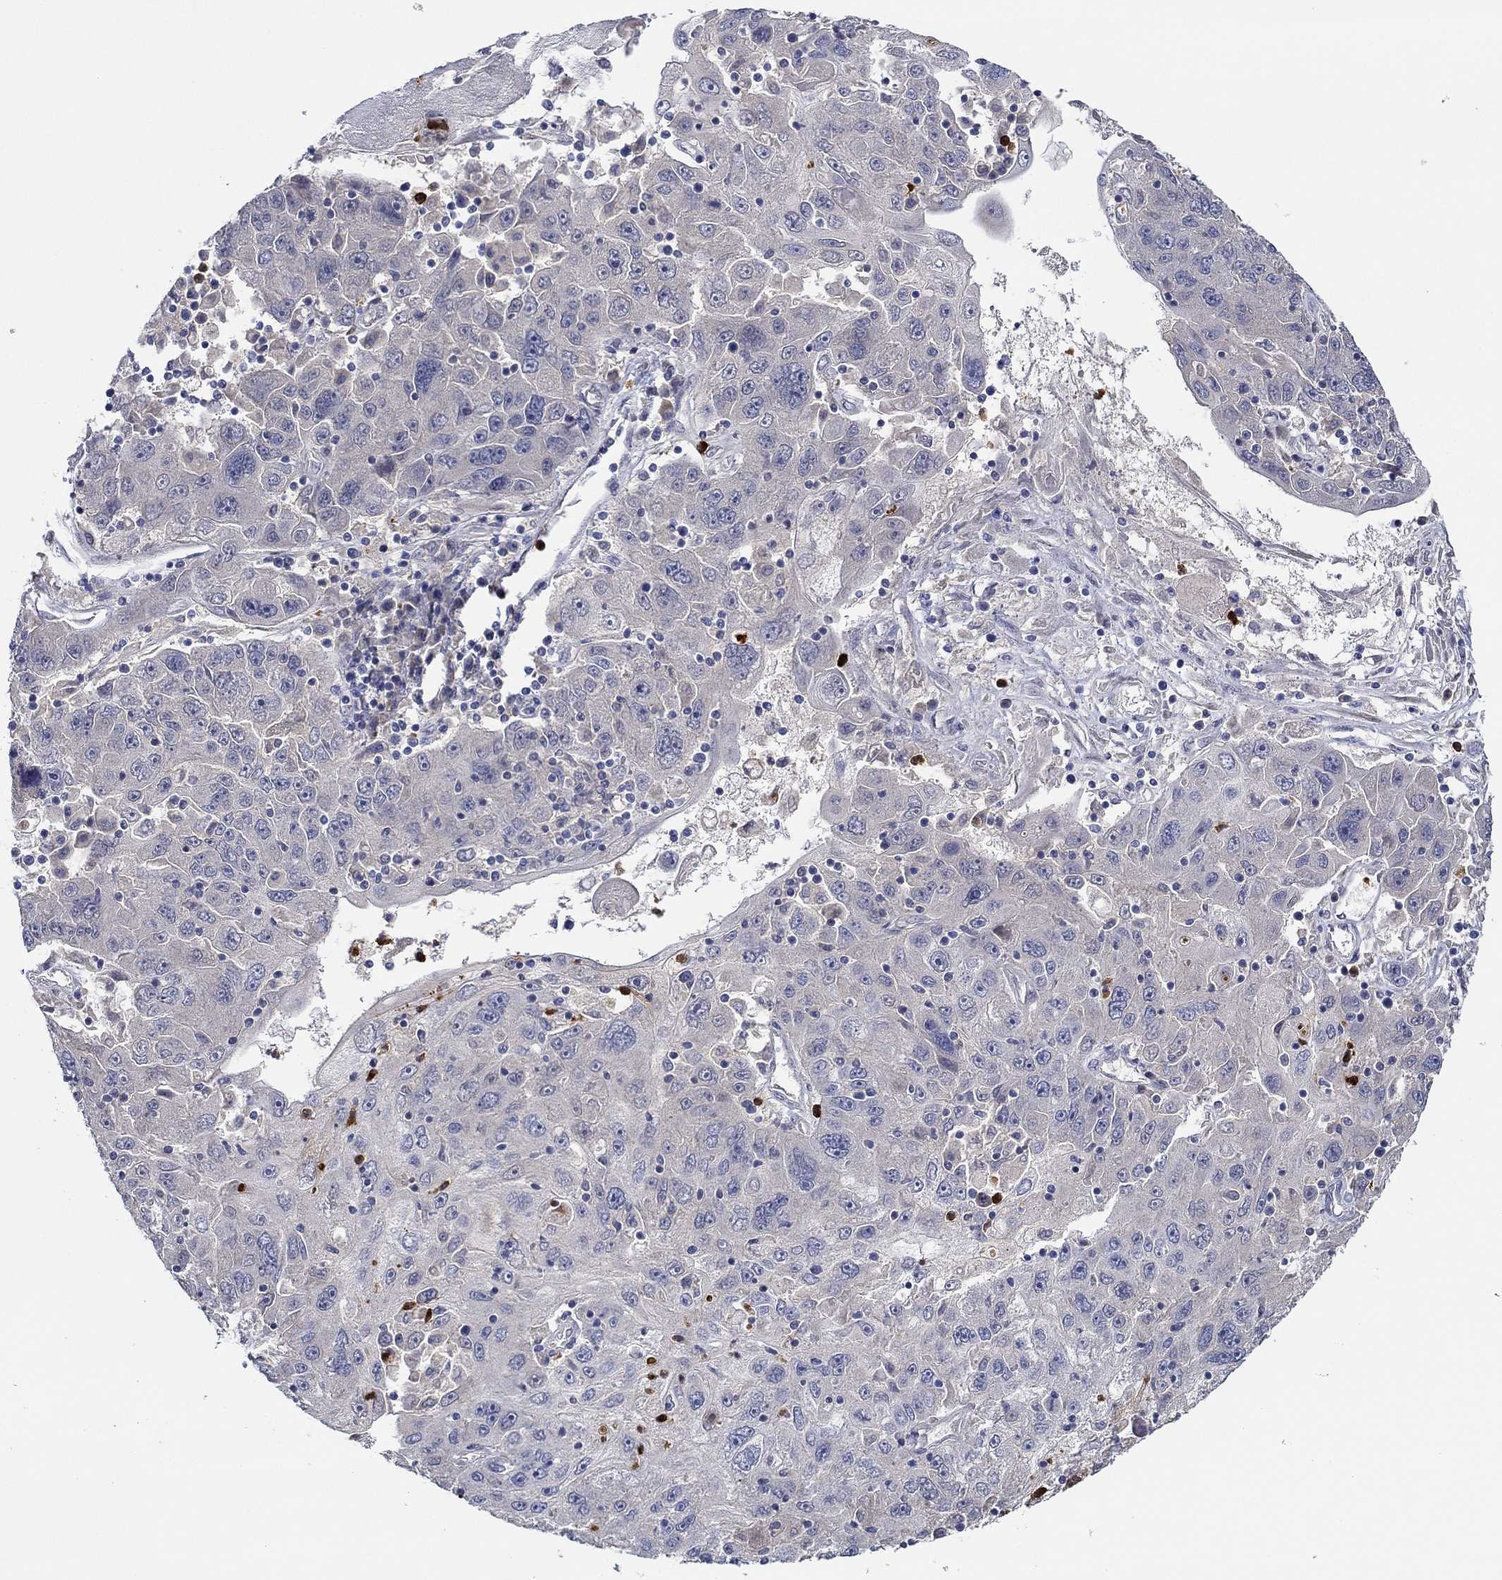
{"staining": {"intensity": "negative", "quantity": "none", "location": "none"}, "tissue": "stomach cancer", "cell_type": "Tumor cells", "image_type": "cancer", "snomed": [{"axis": "morphology", "description": "Adenocarcinoma, NOS"}, {"axis": "topography", "description": "Stomach"}], "caption": "High magnification brightfield microscopy of stomach adenocarcinoma stained with DAB (brown) and counterstained with hematoxylin (blue): tumor cells show no significant staining.", "gene": "CHIT1", "patient": {"sex": "male", "age": 56}}